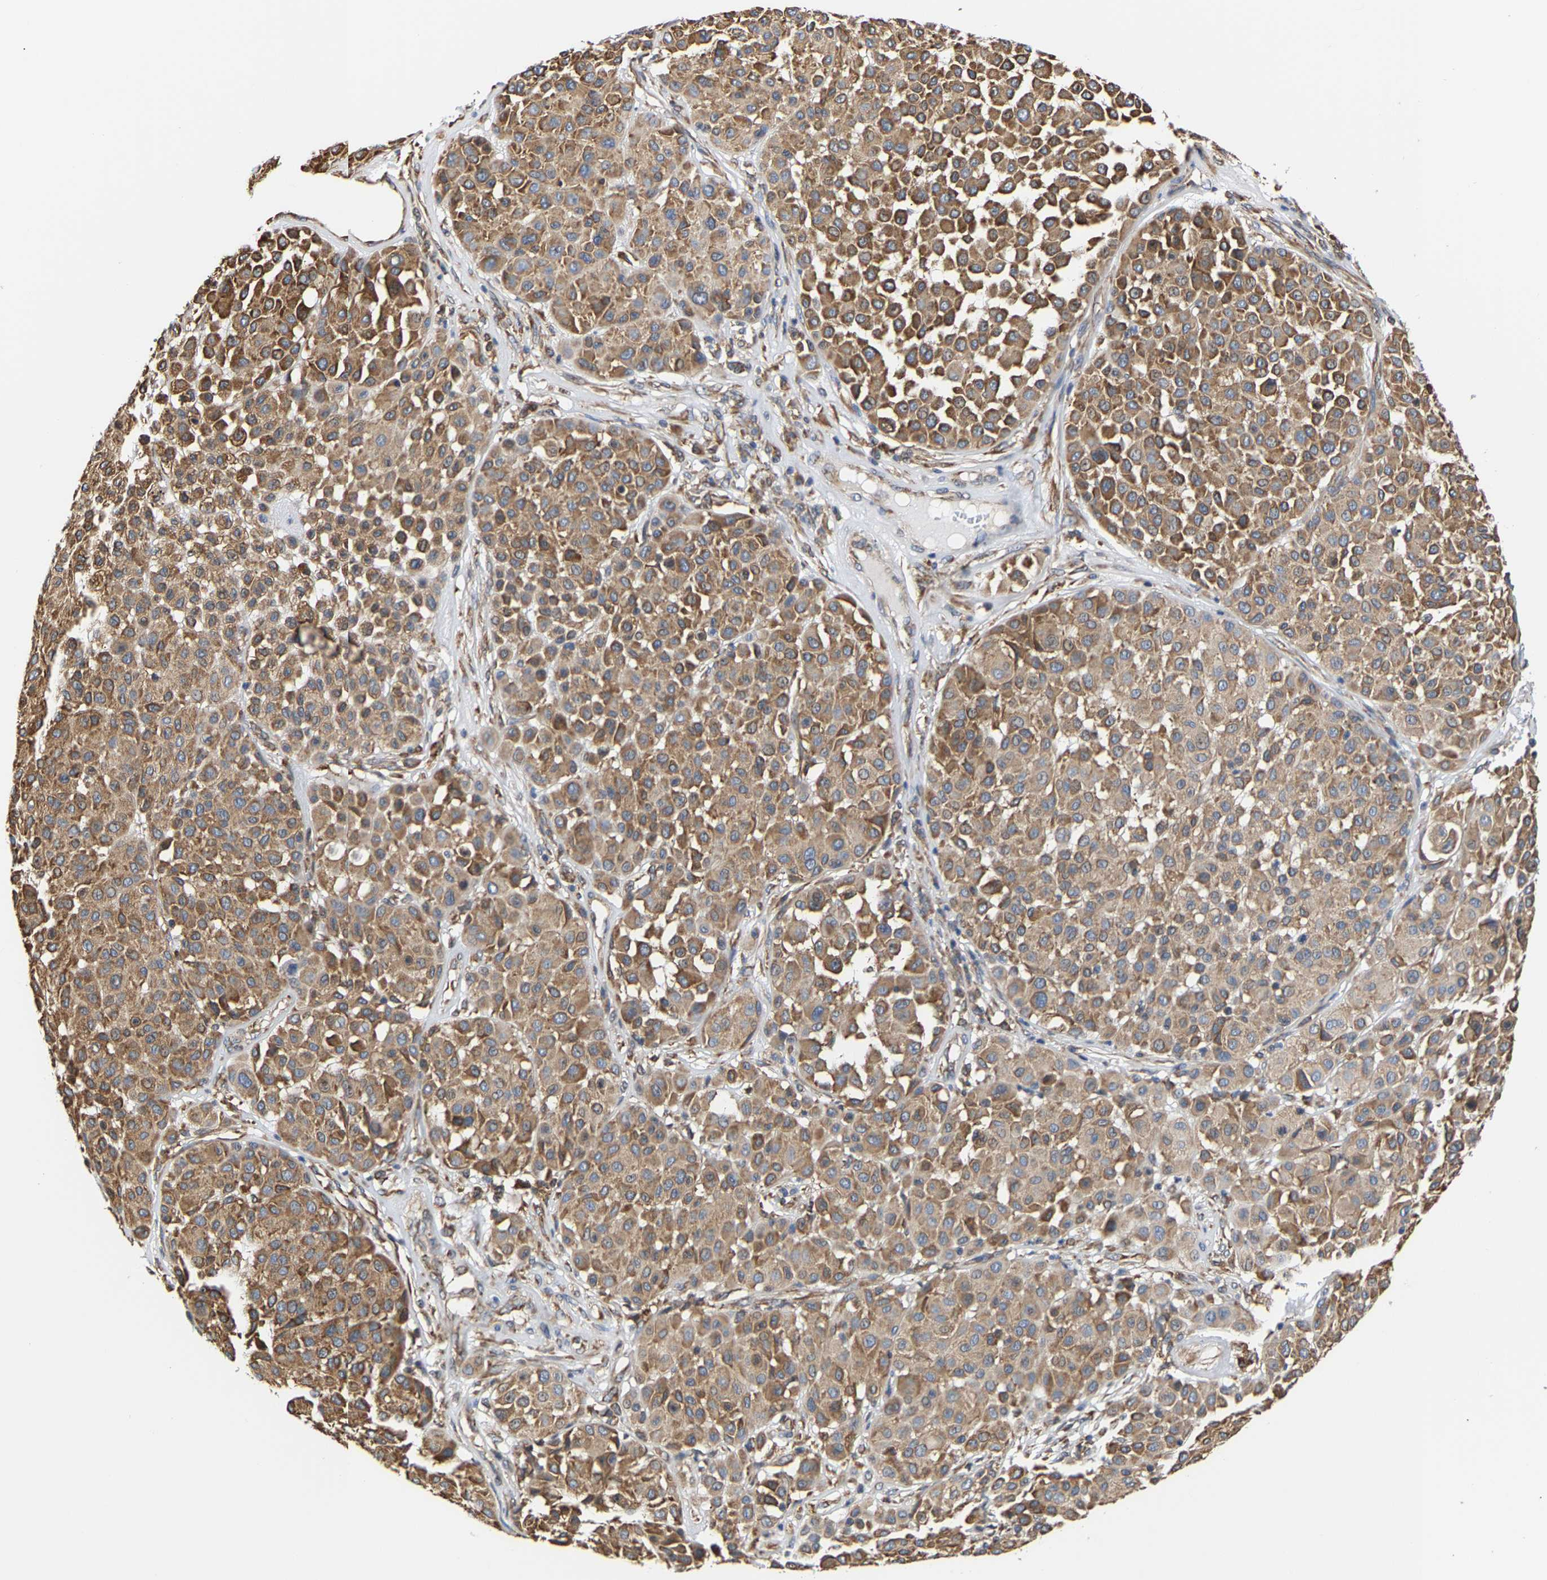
{"staining": {"intensity": "moderate", "quantity": ">75%", "location": "cytoplasmic/membranous"}, "tissue": "melanoma", "cell_type": "Tumor cells", "image_type": "cancer", "snomed": [{"axis": "morphology", "description": "Malignant melanoma, Metastatic site"}, {"axis": "topography", "description": "Soft tissue"}], "caption": "Approximately >75% of tumor cells in melanoma reveal moderate cytoplasmic/membranous protein staining as visualized by brown immunohistochemical staining.", "gene": "ARAP1", "patient": {"sex": "male", "age": 41}}